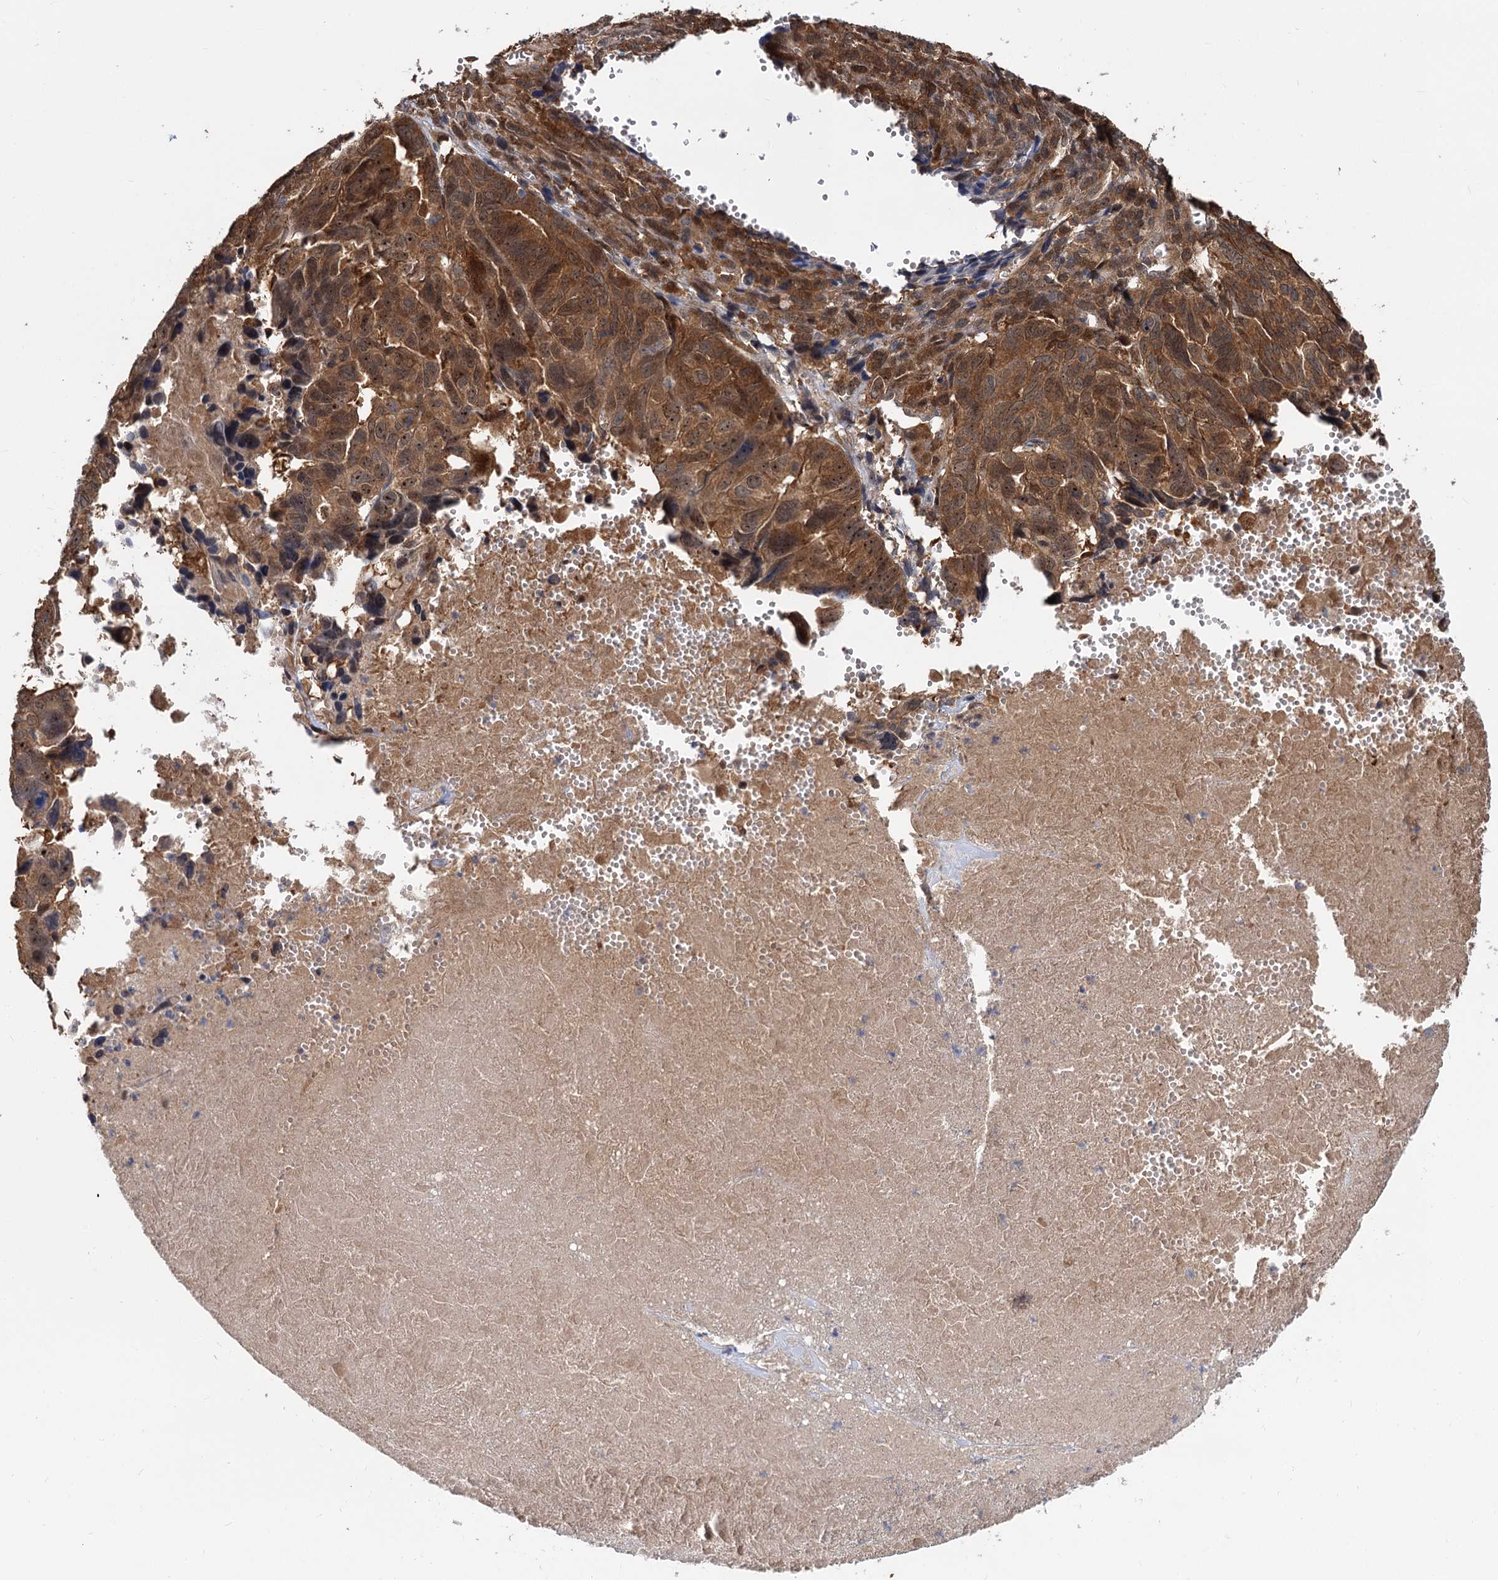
{"staining": {"intensity": "strong", "quantity": ">75%", "location": "cytoplasmic/membranous"}, "tissue": "ovarian cancer", "cell_type": "Tumor cells", "image_type": "cancer", "snomed": [{"axis": "morphology", "description": "Cystadenocarcinoma, serous, NOS"}, {"axis": "topography", "description": "Ovary"}], "caption": "Immunohistochemical staining of serous cystadenocarcinoma (ovarian) shows high levels of strong cytoplasmic/membranous expression in approximately >75% of tumor cells.", "gene": "SNX15", "patient": {"sex": "female", "age": 79}}